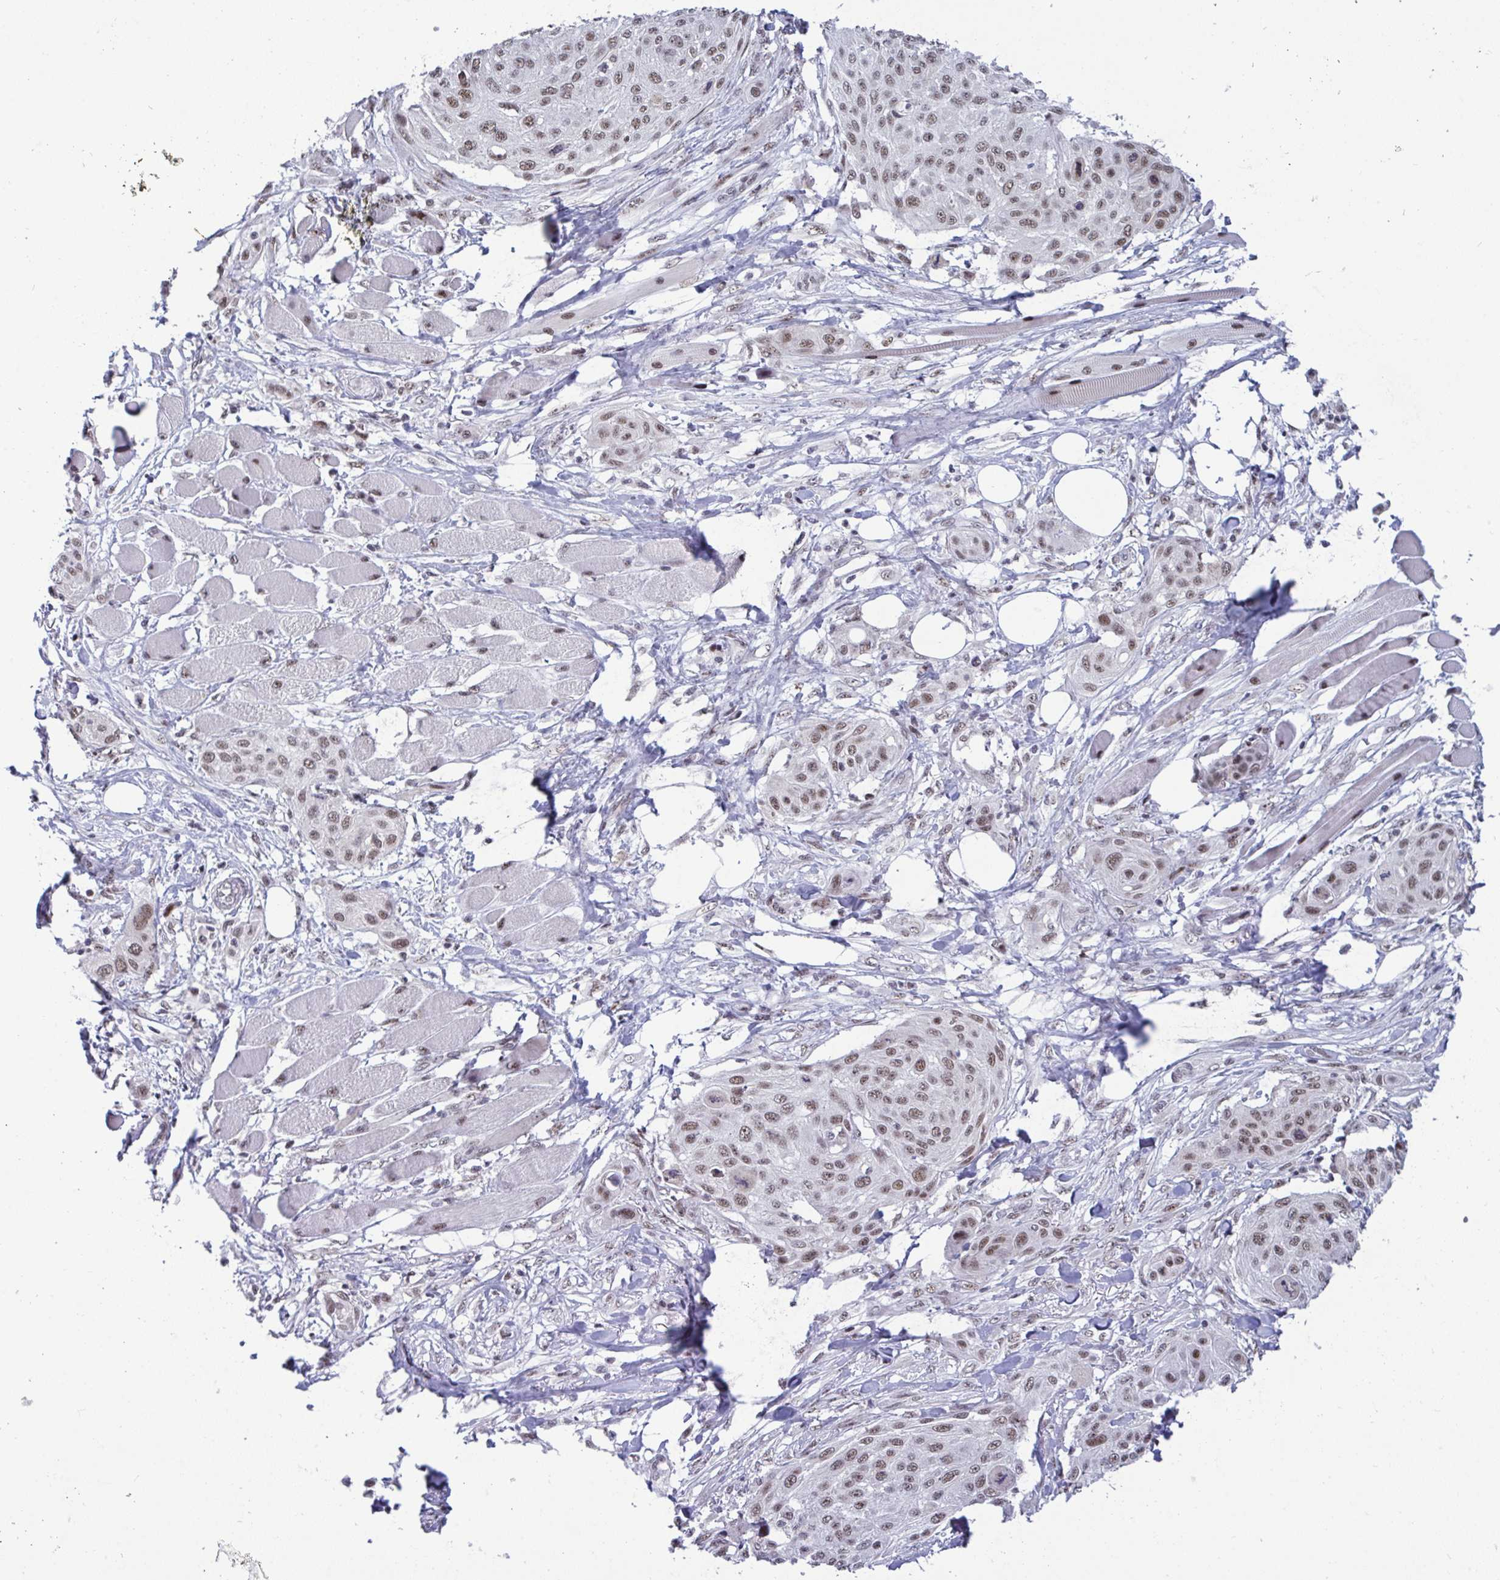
{"staining": {"intensity": "moderate", "quantity": ">75%", "location": "nuclear"}, "tissue": "skin cancer", "cell_type": "Tumor cells", "image_type": "cancer", "snomed": [{"axis": "morphology", "description": "Squamous cell carcinoma, NOS"}, {"axis": "topography", "description": "Skin"}], "caption": "Brown immunohistochemical staining in skin cancer displays moderate nuclear positivity in approximately >75% of tumor cells.", "gene": "WBP11", "patient": {"sex": "female", "age": 87}}